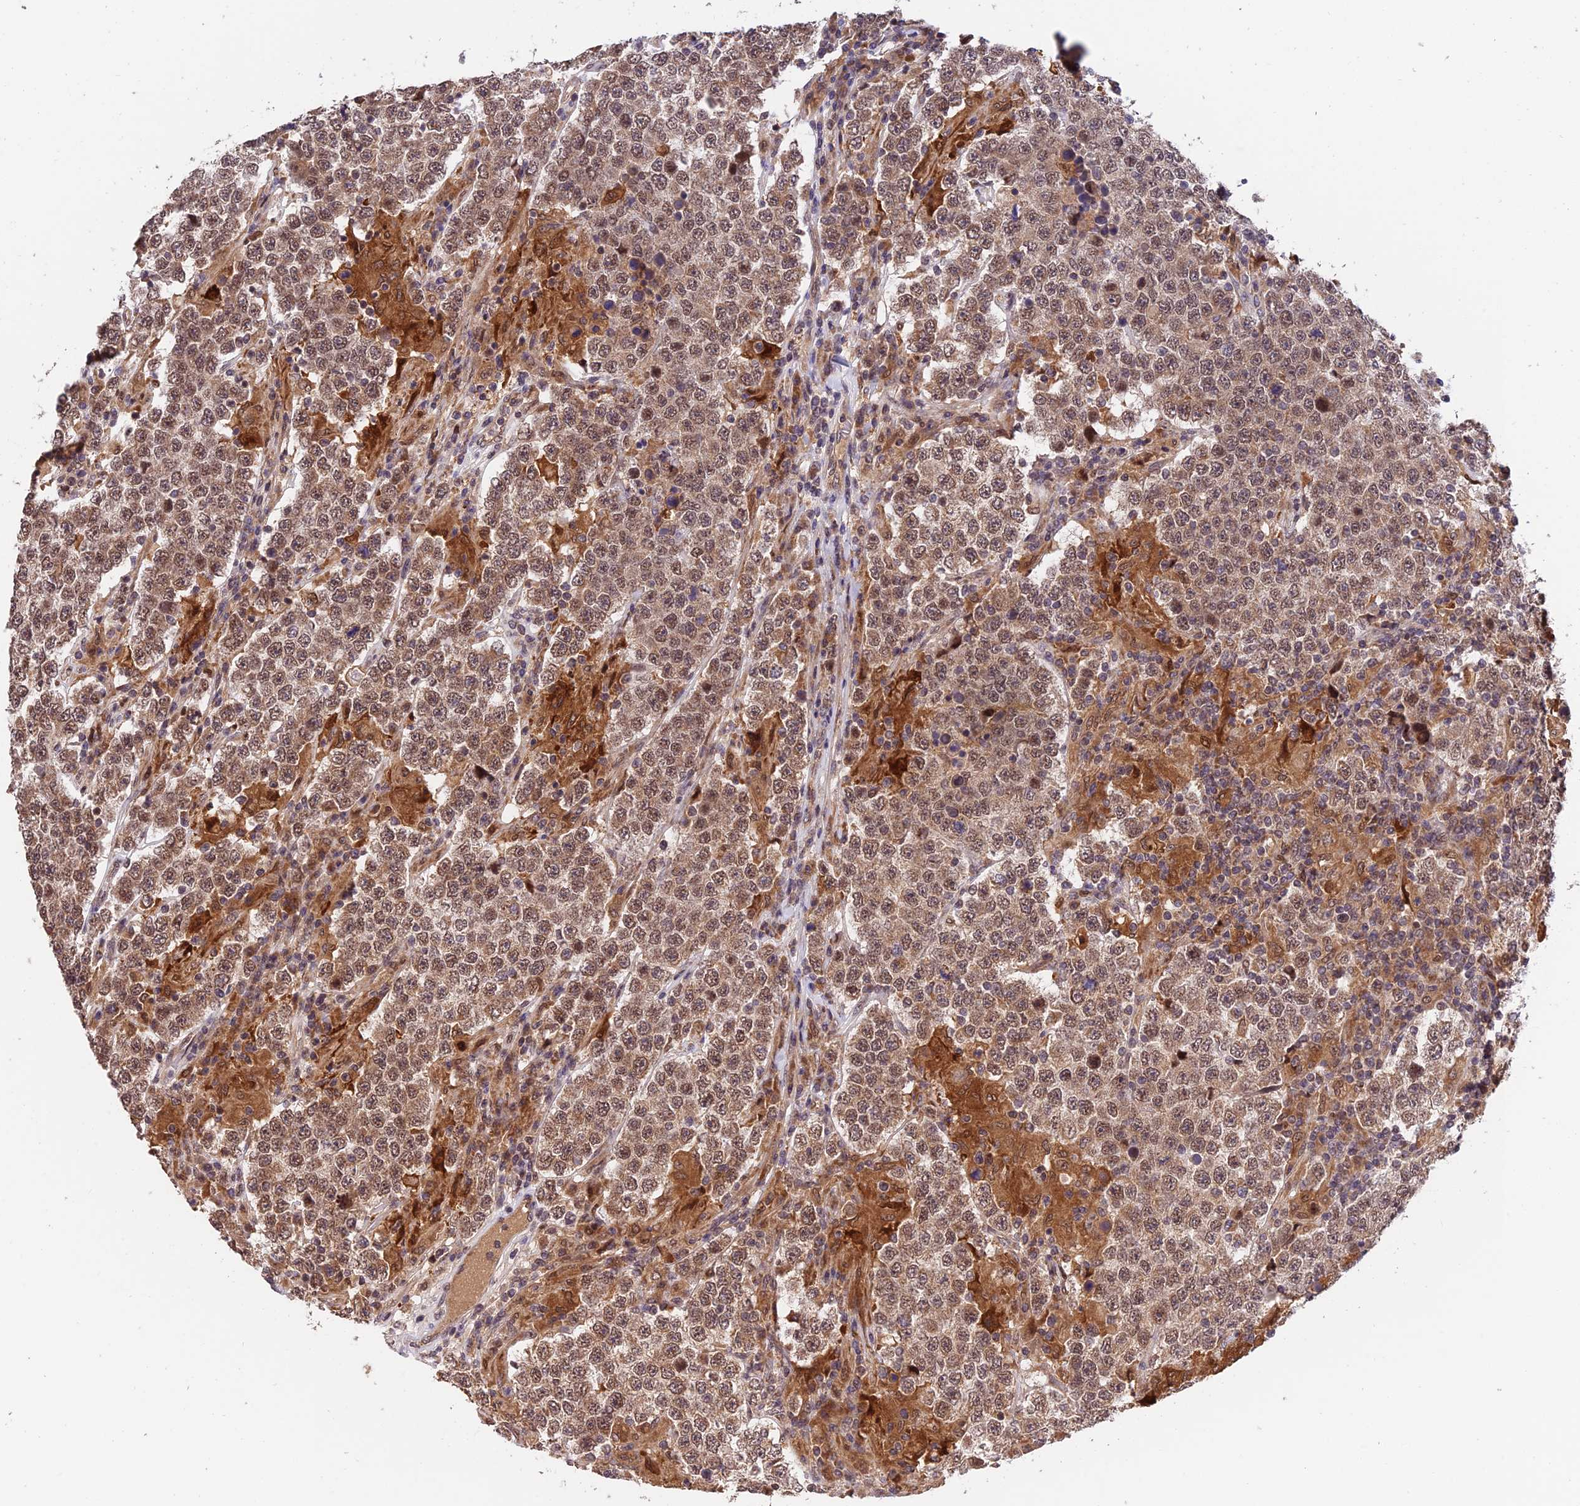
{"staining": {"intensity": "moderate", "quantity": ">75%", "location": "cytoplasmic/membranous,nuclear"}, "tissue": "testis cancer", "cell_type": "Tumor cells", "image_type": "cancer", "snomed": [{"axis": "morphology", "description": "Normal tissue, NOS"}, {"axis": "morphology", "description": "Urothelial carcinoma, High grade"}, {"axis": "morphology", "description": "Seminoma, NOS"}, {"axis": "morphology", "description": "Carcinoma, Embryonal, NOS"}, {"axis": "topography", "description": "Urinary bladder"}, {"axis": "topography", "description": "Testis"}], "caption": "Approximately >75% of tumor cells in human embryonal carcinoma (testis) reveal moderate cytoplasmic/membranous and nuclear protein expression as visualized by brown immunohistochemical staining.", "gene": "MNS1", "patient": {"sex": "male", "age": 41}}